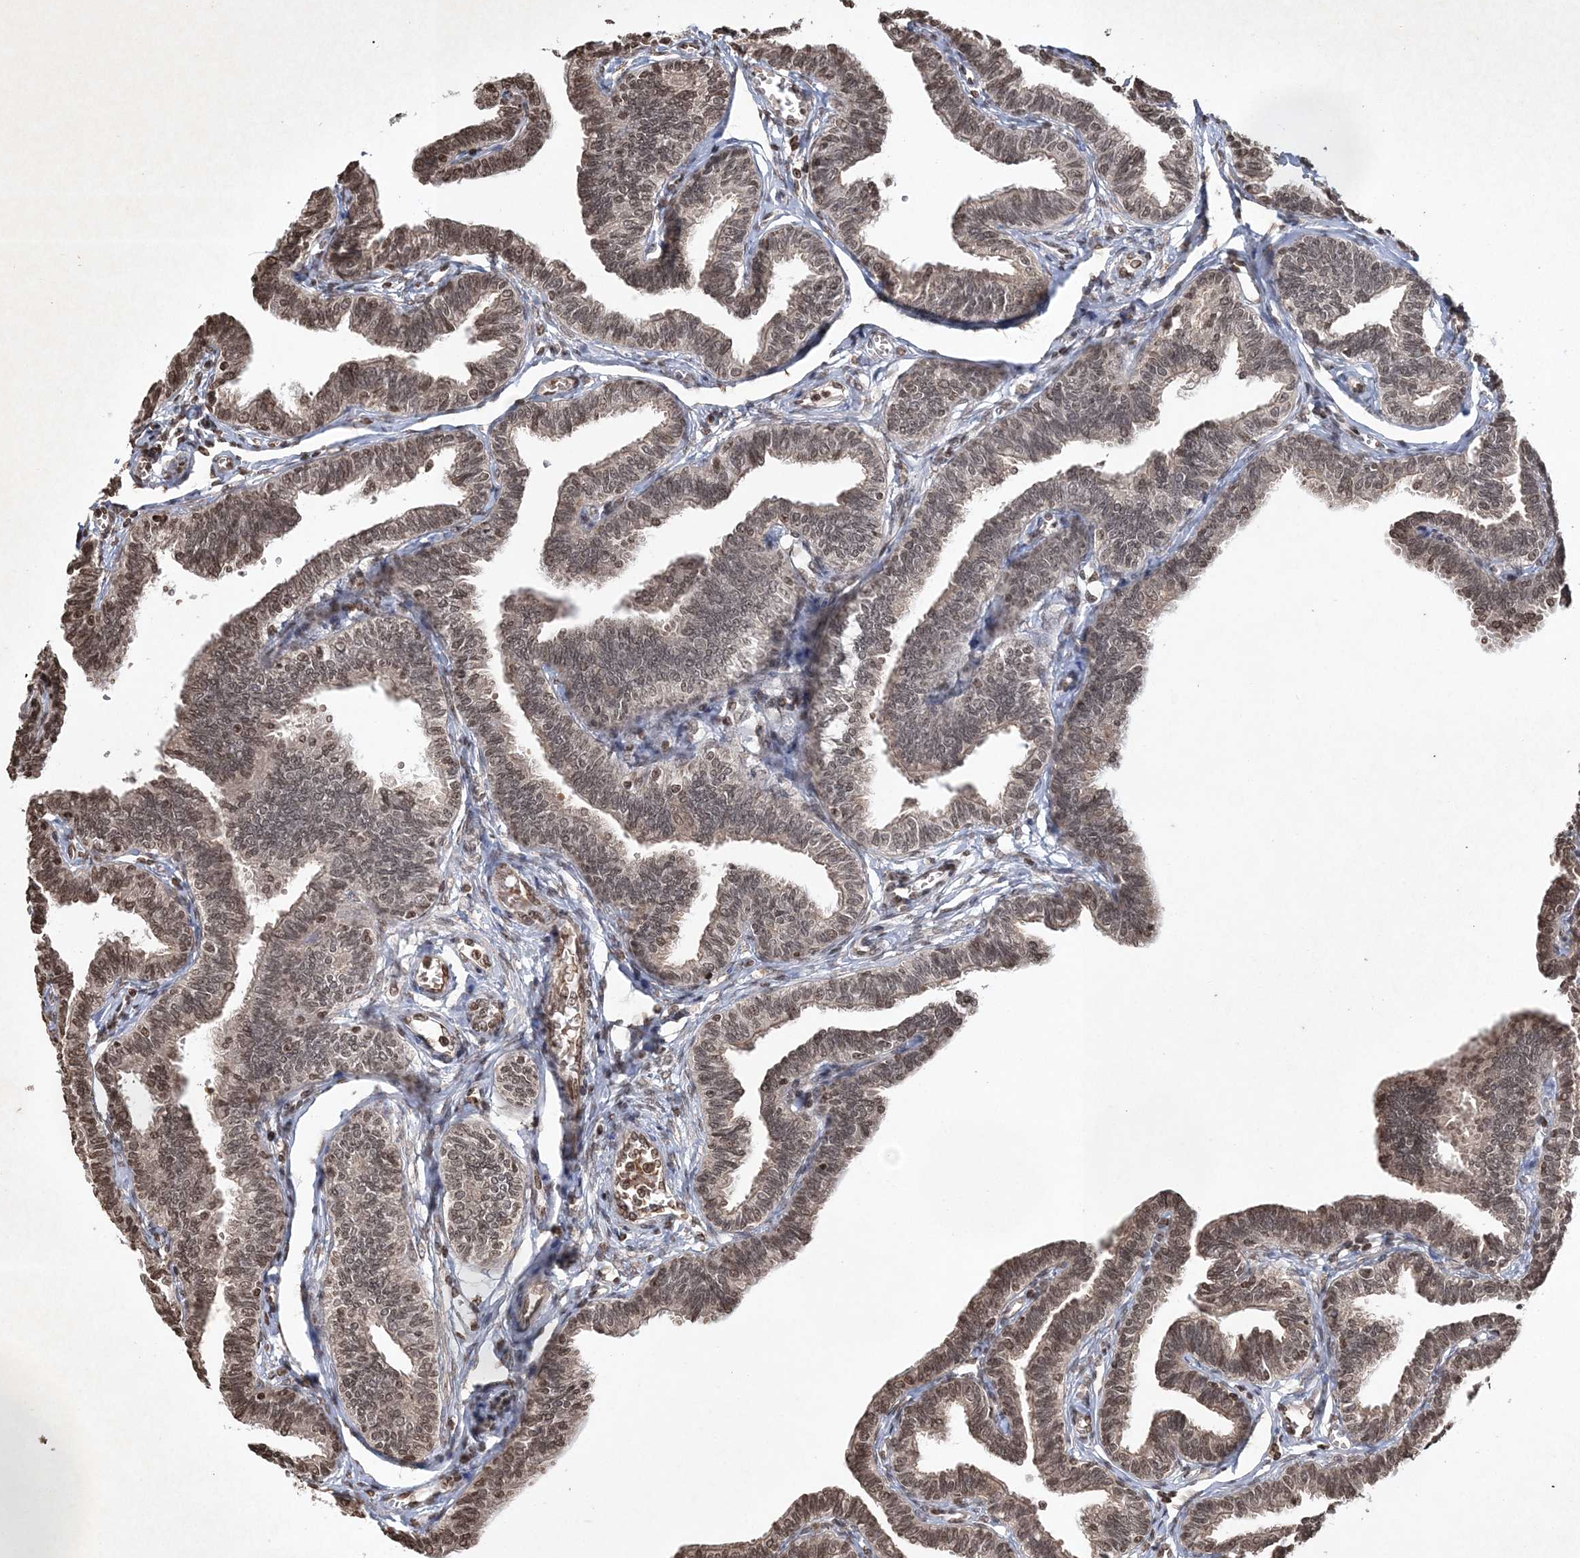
{"staining": {"intensity": "weak", "quantity": ">75%", "location": "nuclear"}, "tissue": "fallopian tube", "cell_type": "Glandular cells", "image_type": "normal", "snomed": [{"axis": "morphology", "description": "Normal tissue, NOS"}, {"axis": "topography", "description": "Fallopian tube"}, {"axis": "topography", "description": "Ovary"}], "caption": "Glandular cells reveal weak nuclear positivity in about >75% of cells in normal fallopian tube.", "gene": "NEDD9", "patient": {"sex": "female", "age": 23}}